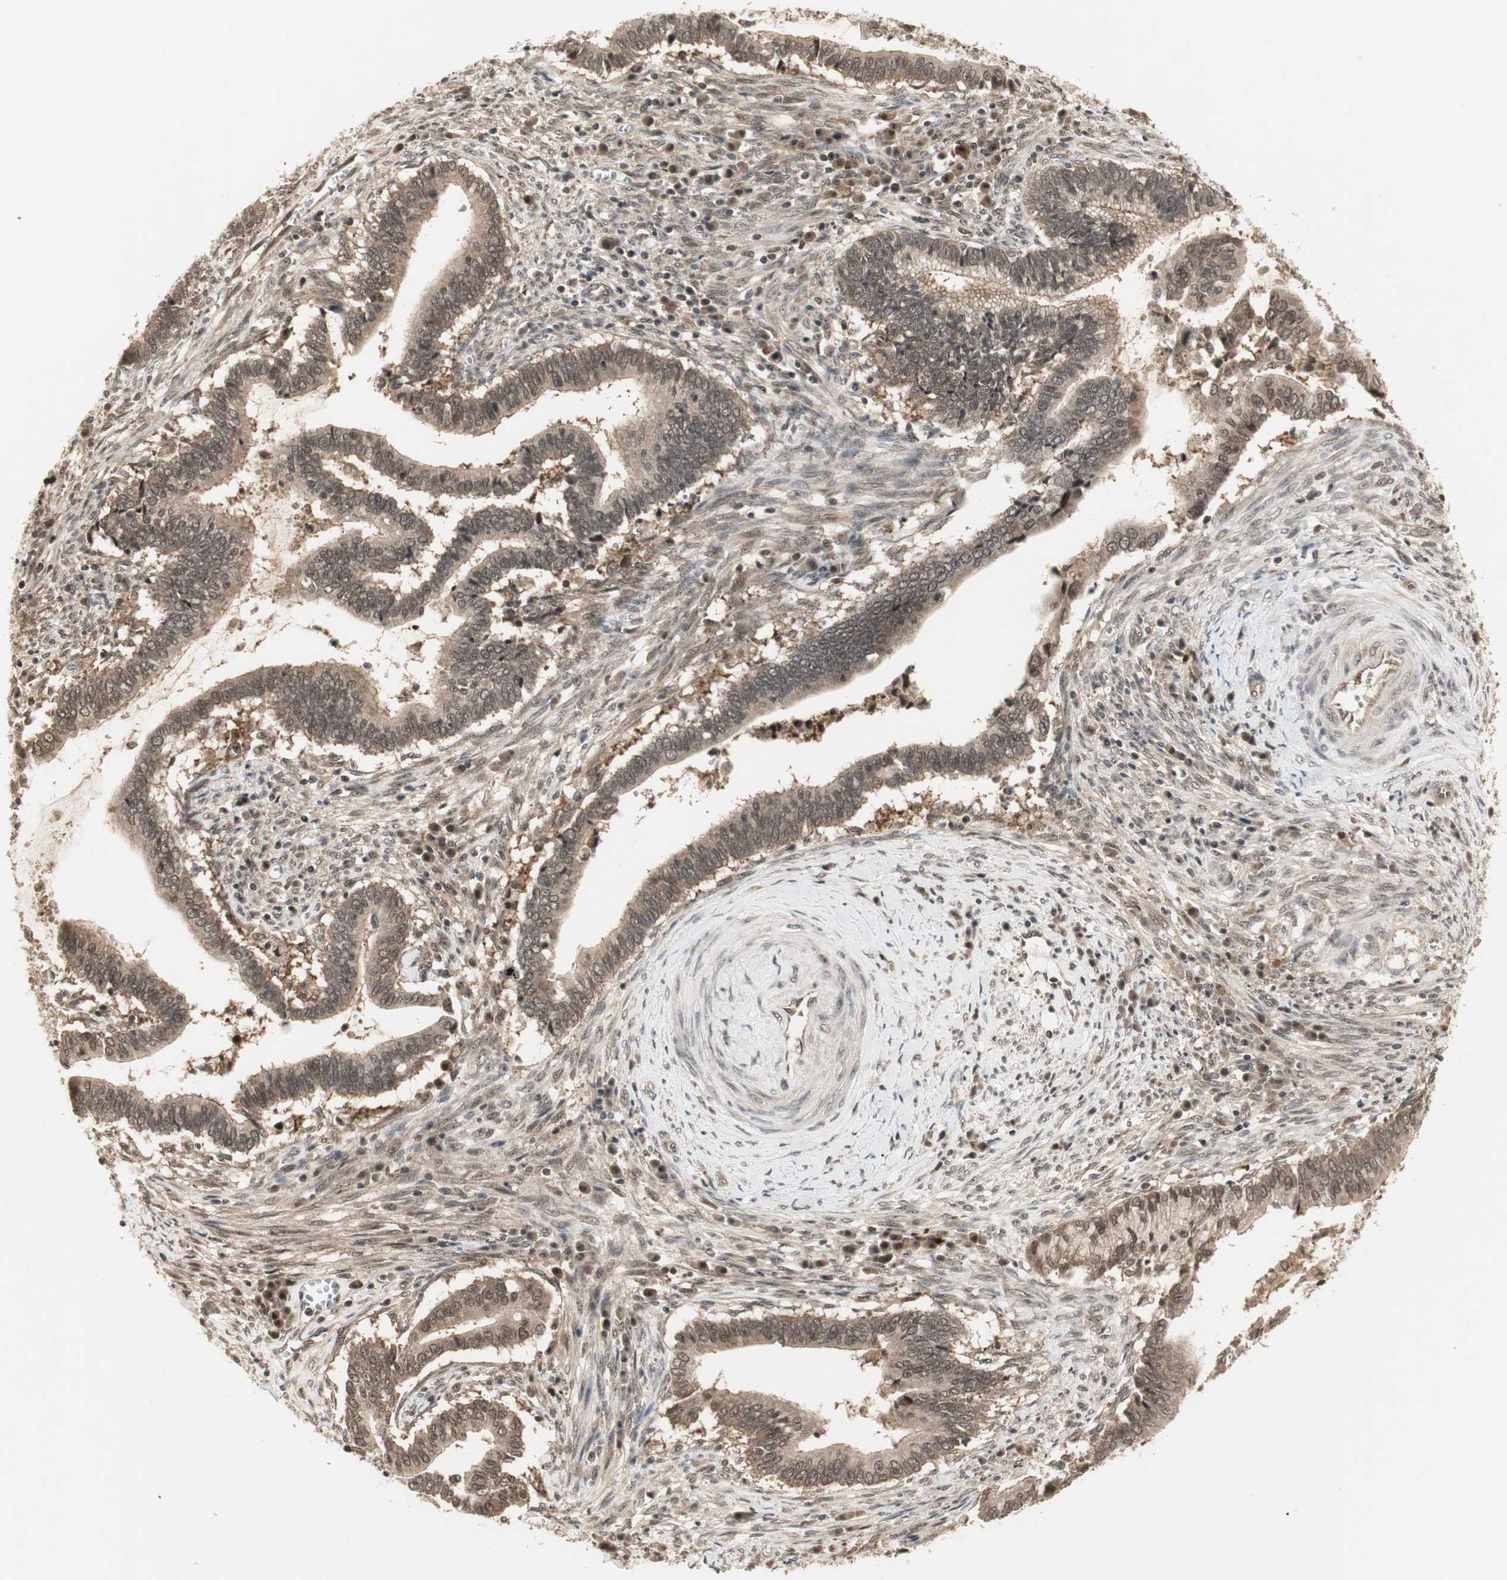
{"staining": {"intensity": "moderate", "quantity": ">75%", "location": "cytoplasmic/membranous,nuclear"}, "tissue": "cervical cancer", "cell_type": "Tumor cells", "image_type": "cancer", "snomed": [{"axis": "morphology", "description": "Adenocarcinoma, NOS"}, {"axis": "topography", "description": "Cervix"}], "caption": "IHC of human adenocarcinoma (cervical) reveals medium levels of moderate cytoplasmic/membranous and nuclear staining in approximately >75% of tumor cells.", "gene": "CSNK2B", "patient": {"sex": "female", "age": 44}}